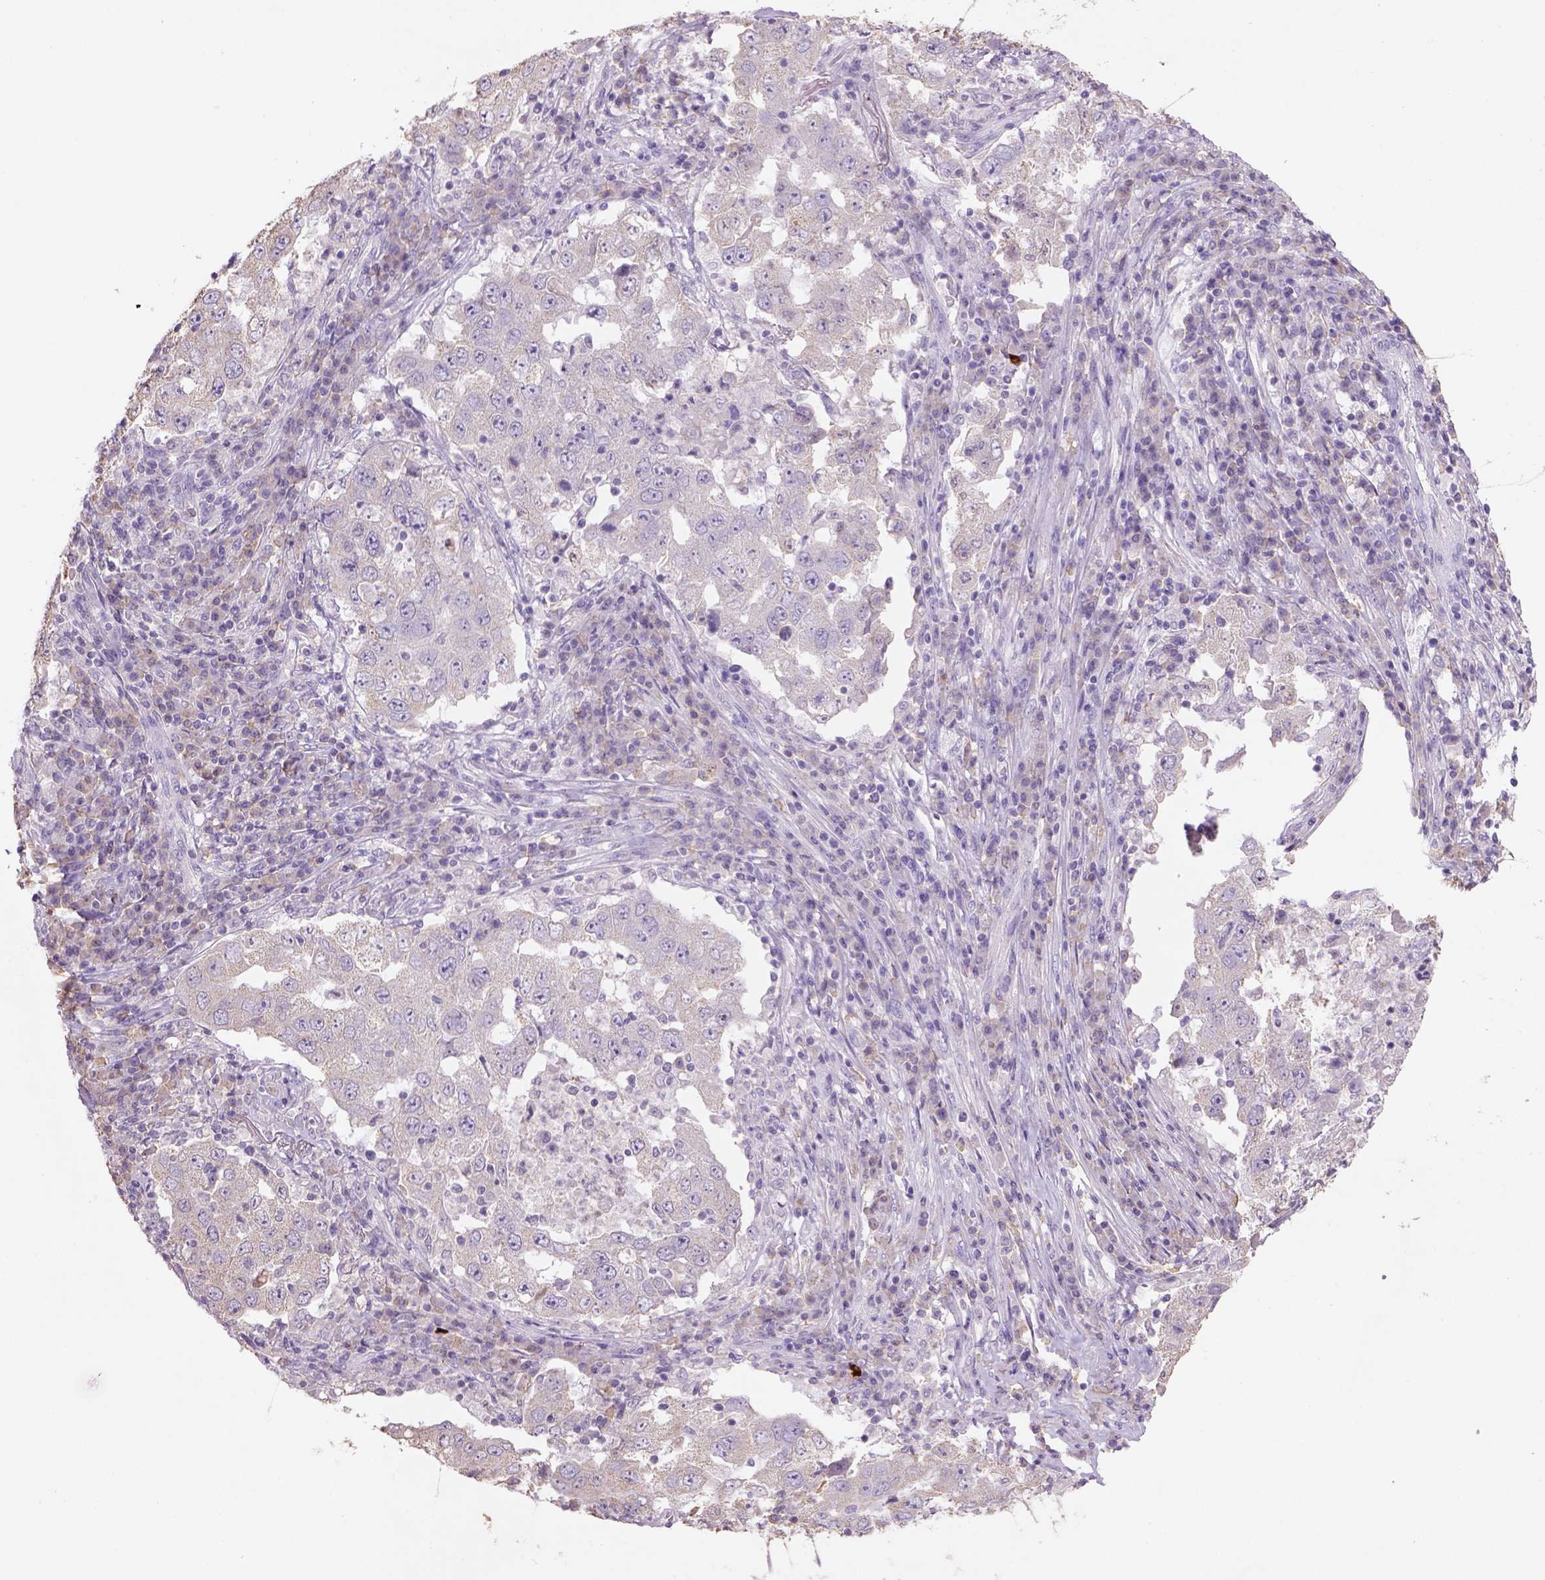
{"staining": {"intensity": "negative", "quantity": "none", "location": "none"}, "tissue": "lung cancer", "cell_type": "Tumor cells", "image_type": "cancer", "snomed": [{"axis": "morphology", "description": "Adenocarcinoma, NOS"}, {"axis": "topography", "description": "Lung"}], "caption": "A photomicrograph of human lung adenocarcinoma is negative for staining in tumor cells. (DAB immunohistochemistry (IHC), high magnification).", "gene": "NAALAD2", "patient": {"sex": "male", "age": 73}}